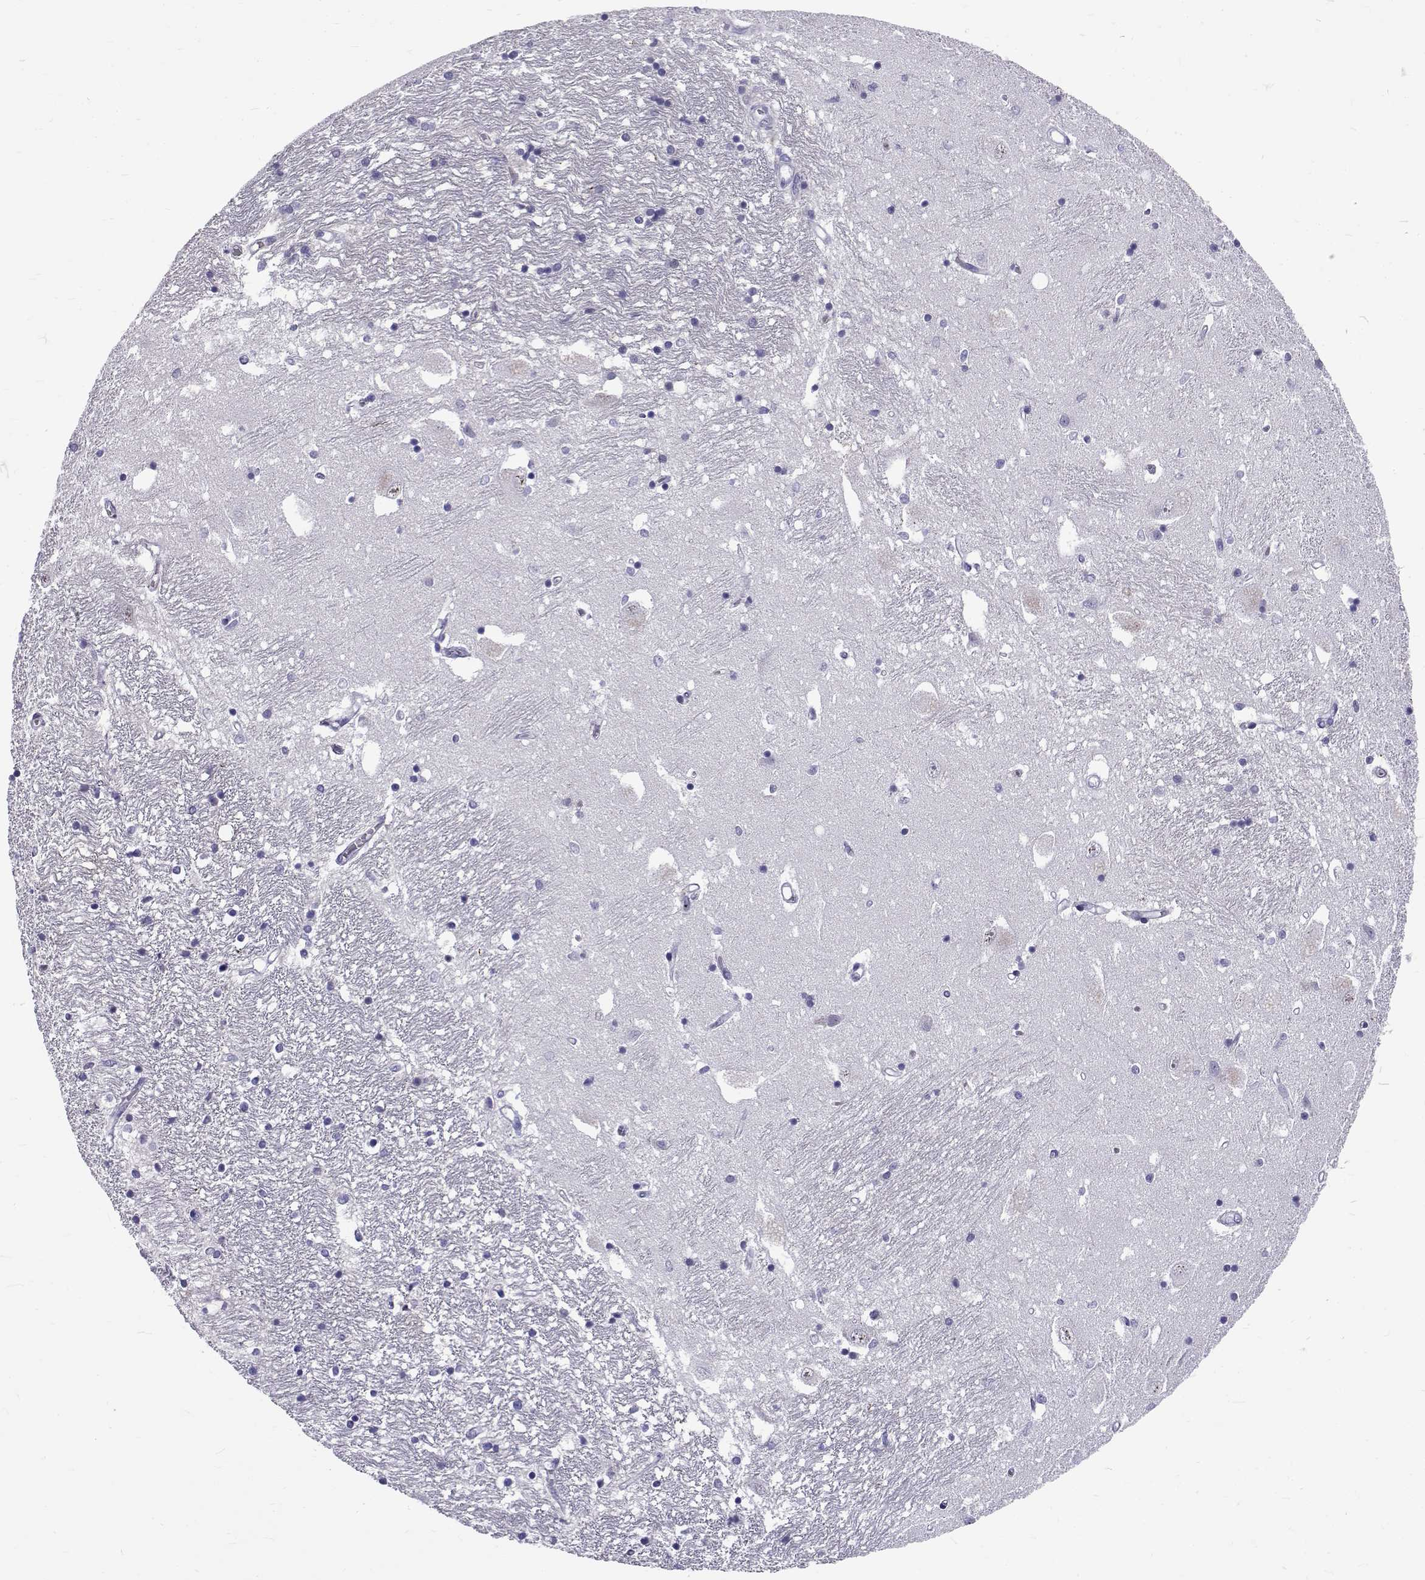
{"staining": {"intensity": "negative", "quantity": "none", "location": "none"}, "tissue": "caudate", "cell_type": "Glial cells", "image_type": "normal", "snomed": [{"axis": "morphology", "description": "Normal tissue, NOS"}, {"axis": "topography", "description": "Lateral ventricle wall"}], "caption": "DAB immunohistochemical staining of benign human caudate reveals no significant positivity in glial cells.", "gene": "IGSF1", "patient": {"sex": "female", "age": 71}}